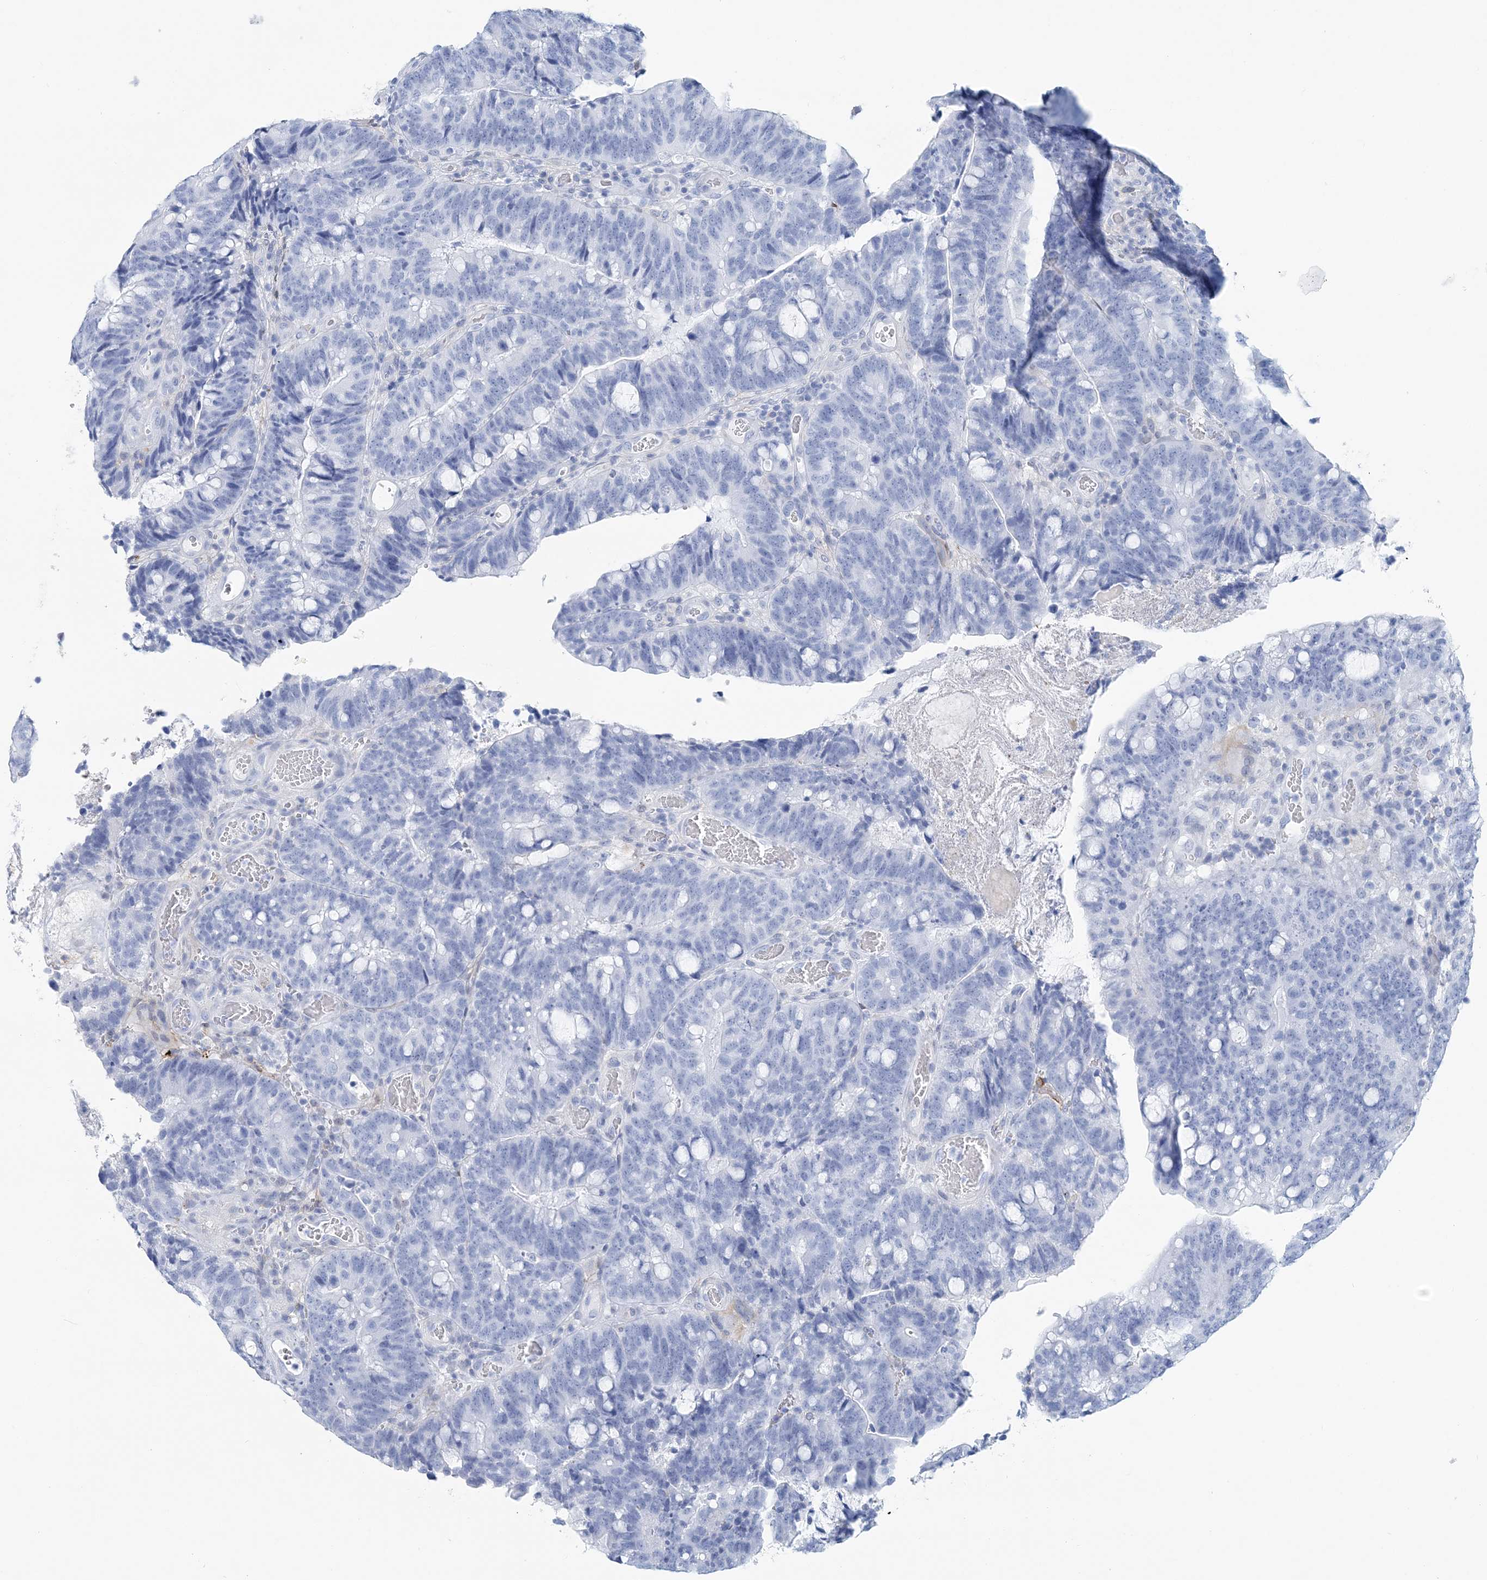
{"staining": {"intensity": "negative", "quantity": "none", "location": "none"}, "tissue": "colorectal cancer", "cell_type": "Tumor cells", "image_type": "cancer", "snomed": [{"axis": "morphology", "description": "Adenocarcinoma, NOS"}, {"axis": "topography", "description": "Colon"}], "caption": "The micrograph shows no staining of tumor cells in colorectal cancer (adenocarcinoma).", "gene": "NKX6-1", "patient": {"sex": "female", "age": 66}}